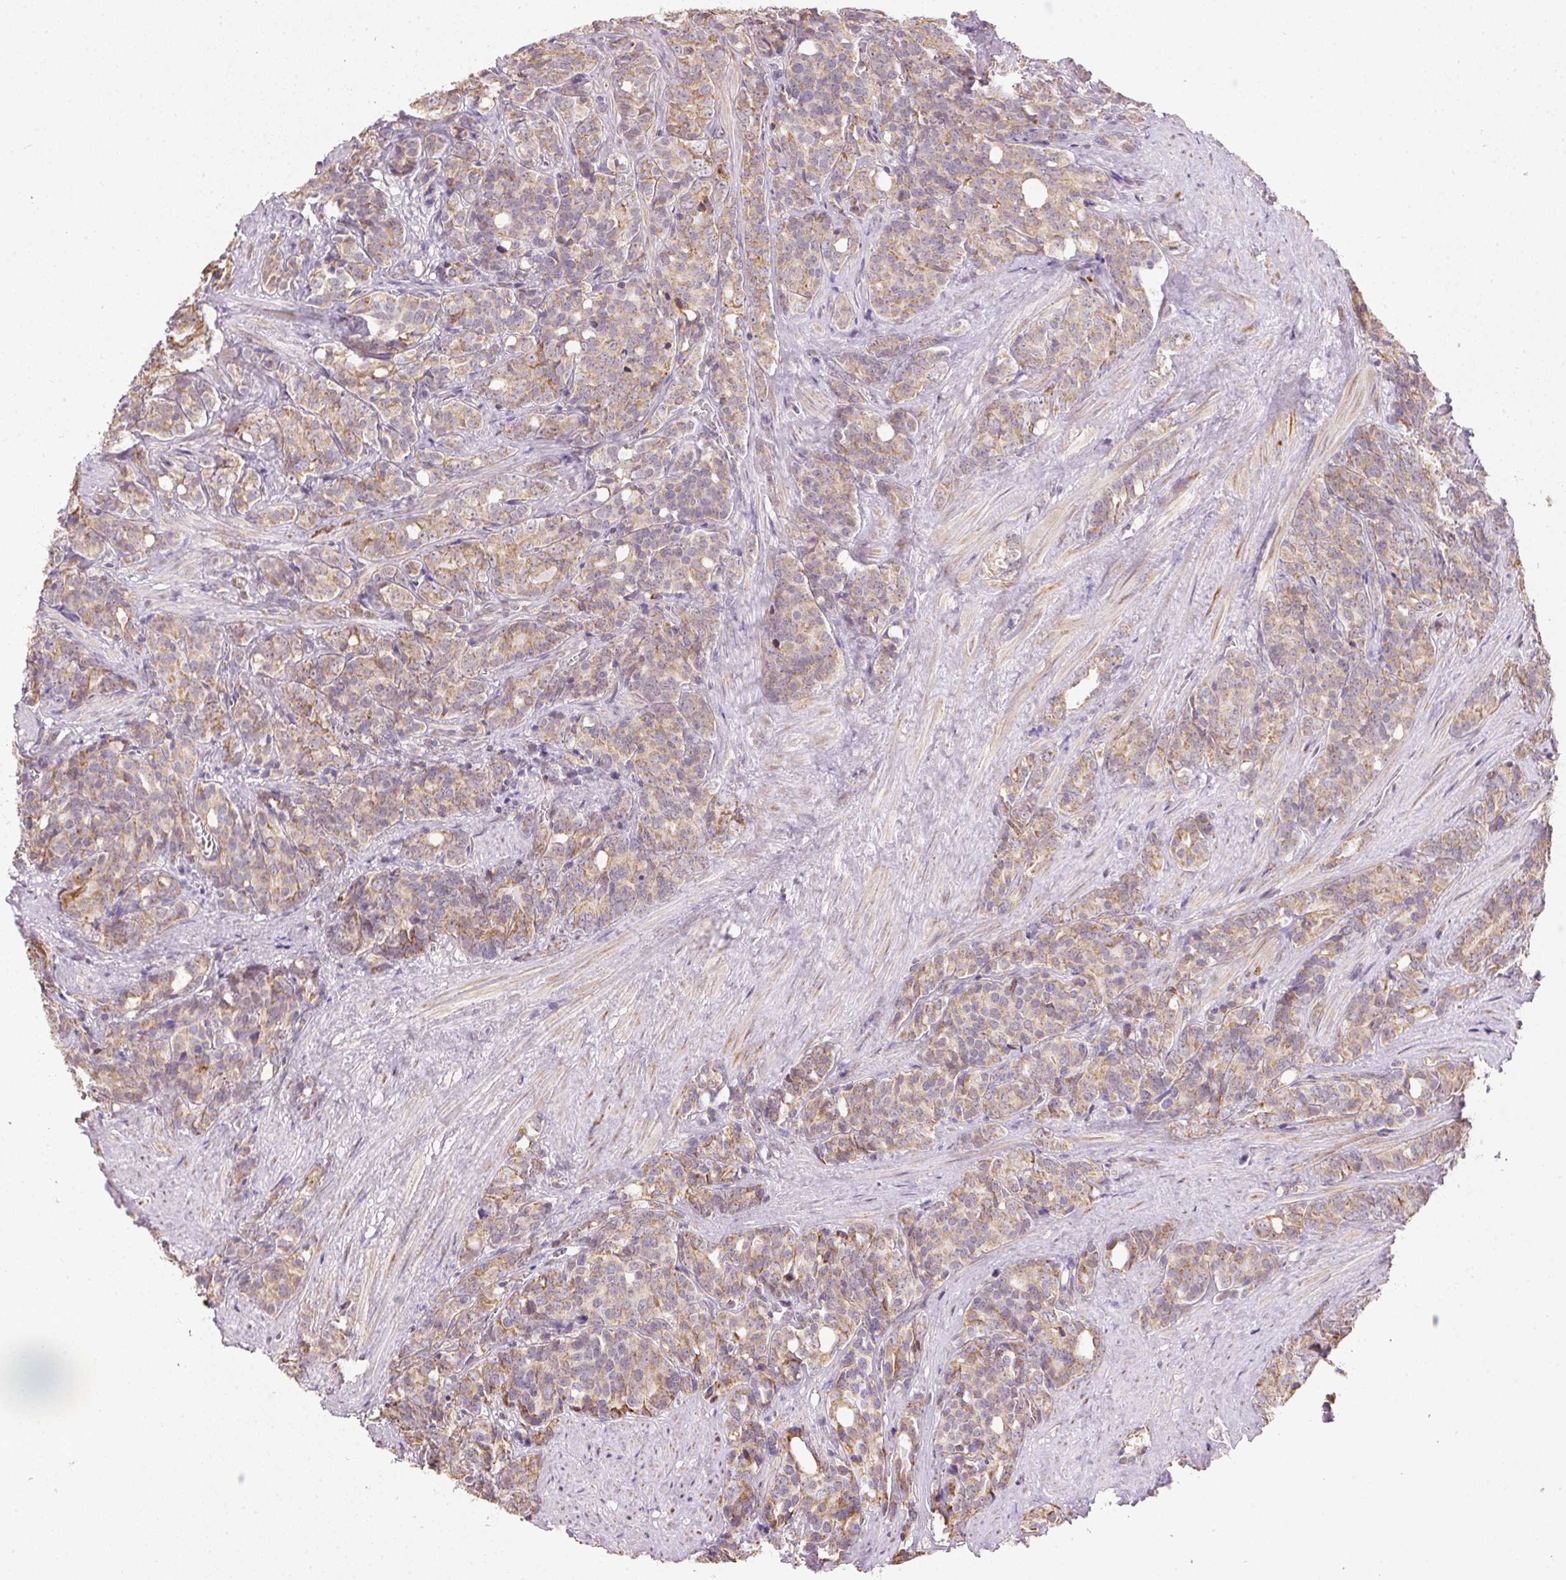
{"staining": {"intensity": "moderate", "quantity": ">75%", "location": "cytoplasmic/membranous"}, "tissue": "prostate cancer", "cell_type": "Tumor cells", "image_type": "cancer", "snomed": [{"axis": "morphology", "description": "Adenocarcinoma, High grade"}, {"axis": "topography", "description": "Prostate"}], "caption": "DAB immunohistochemical staining of high-grade adenocarcinoma (prostate) demonstrates moderate cytoplasmic/membranous protein positivity in approximately >75% of tumor cells. The staining was performed using DAB (3,3'-diaminobenzidine) to visualize the protein expression in brown, while the nuclei were stained in blue with hematoxylin (Magnification: 20x).", "gene": "MAPK11", "patient": {"sex": "male", "age": 84}}